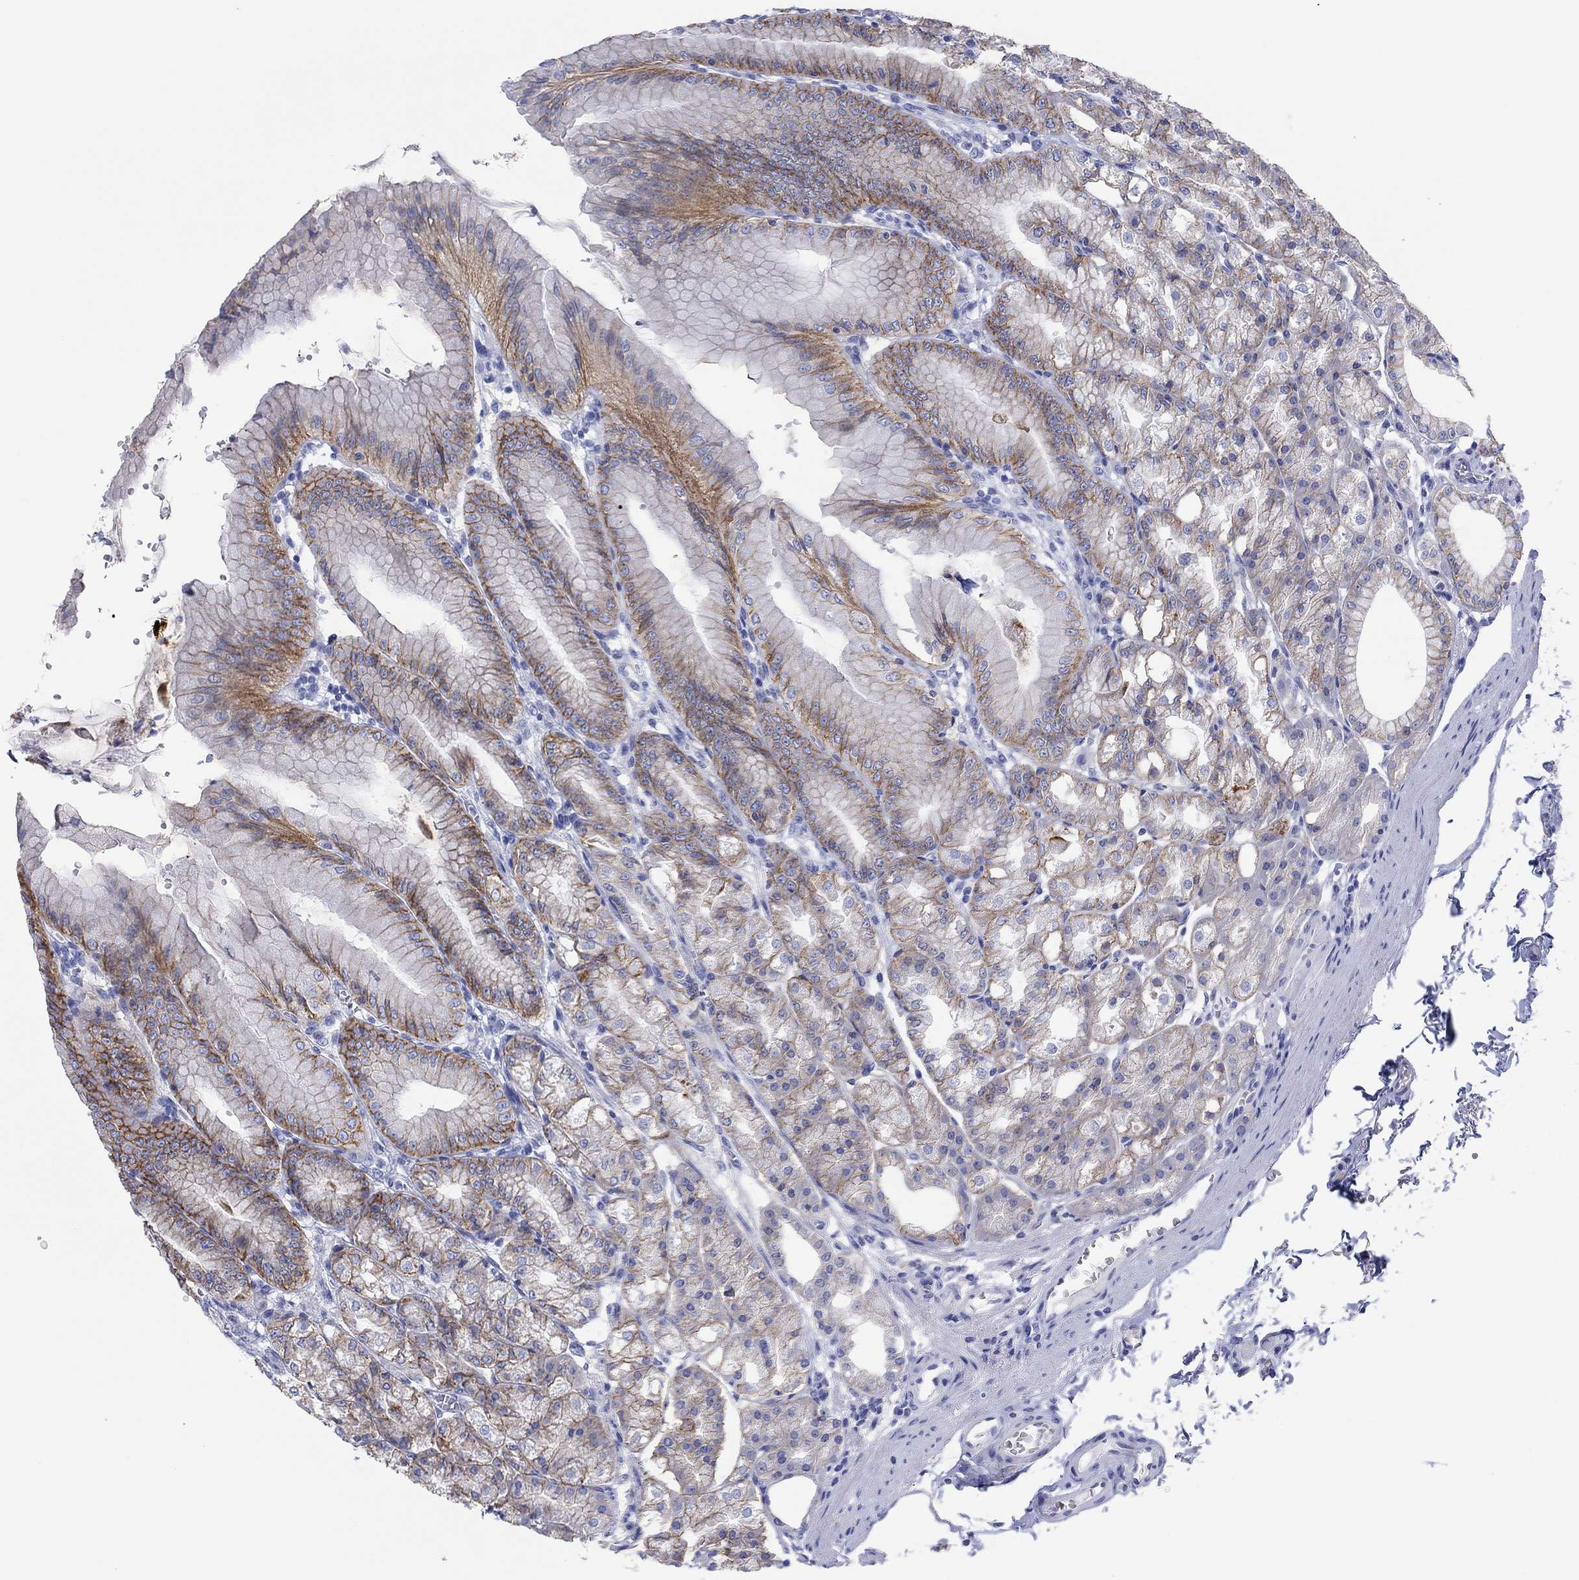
{"staining": {"intensity": "moderate", "quantity": "<25%", "location": "cytoplasmic/membranous"}, "tissue": "stomach", "cell_type": "Glandular cells", "image_type": "normal", "snomed": [{"axis": "morphology", "description": "Normal tissue, NOS"}, {"axis": "topography", "description": "Stomach"}], "caption": "IHC micrograph of normal stomach: stomach stained using immunohistochemistry (IHC) shows low levels of moderate protein expression localized specifically in the cytoplasmic/membranous of glandular cells, appearing as a cytoplasmic/membranous brown color.", "gene": "ATP1B1", "patient": {"sex": "male", "age": 71}}